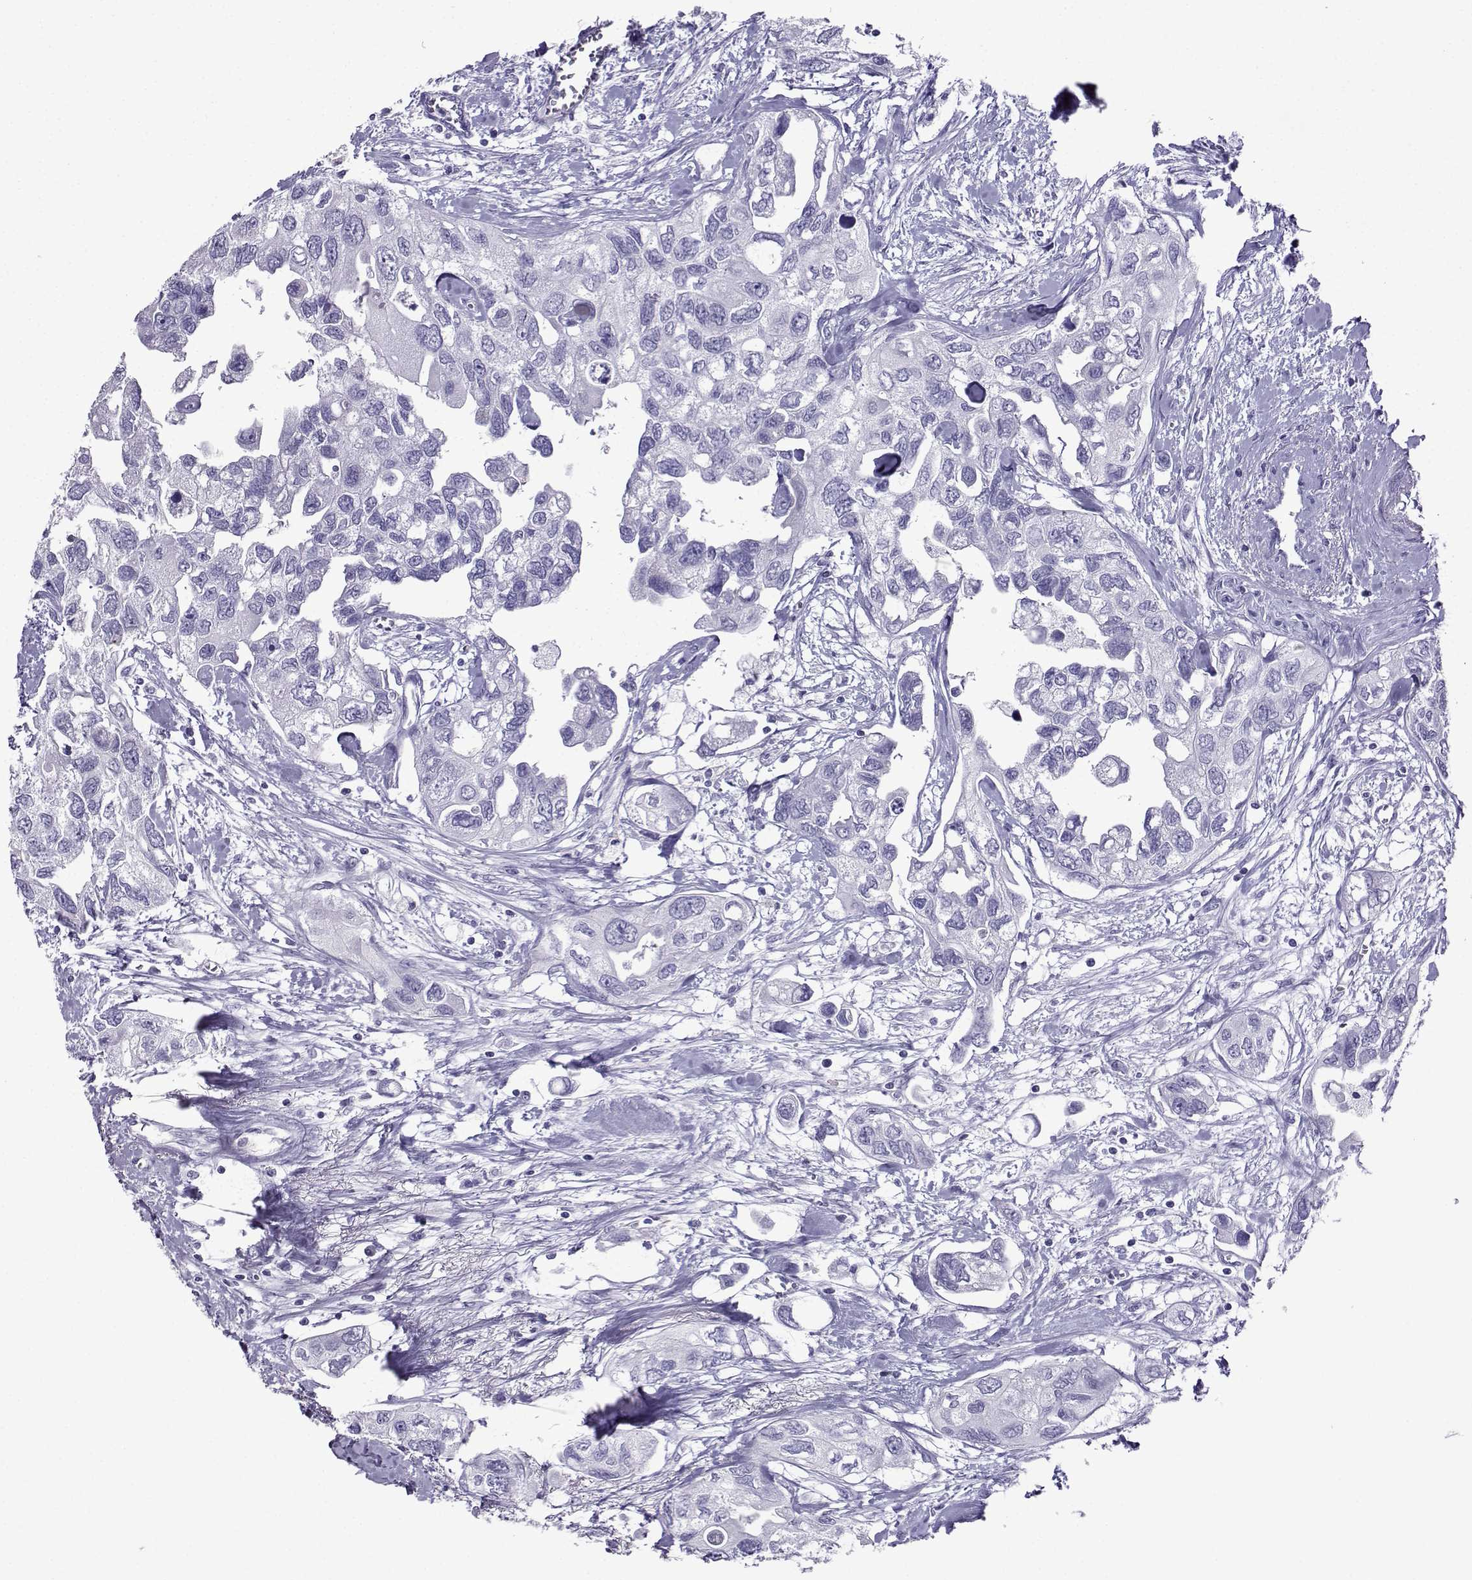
{"staining": {"intensity": "negative", "quantity": "none", "location": "none"}, "tissue": "urothelial cancer", "cell_type": "Tumor cells", "image_type": "cancer", "snomed": [{"axis": "morphology", "description": "Urothelial carcinoma, High grade"}, {"axis": "topography", "description": "Urinary bladder"}], "caption": "Tumor cells show no significant protein expression in urothelial carcinoma (high-grade). The staining was performed using DAB (3,3'-diaminobenzidine) to visualize the protein expression in brown, while the nuclei were stained in blue with hematoxylin (Magnification: 20x).", "gene": "CD109", "patient": {"sex": "male", "age": 59}}